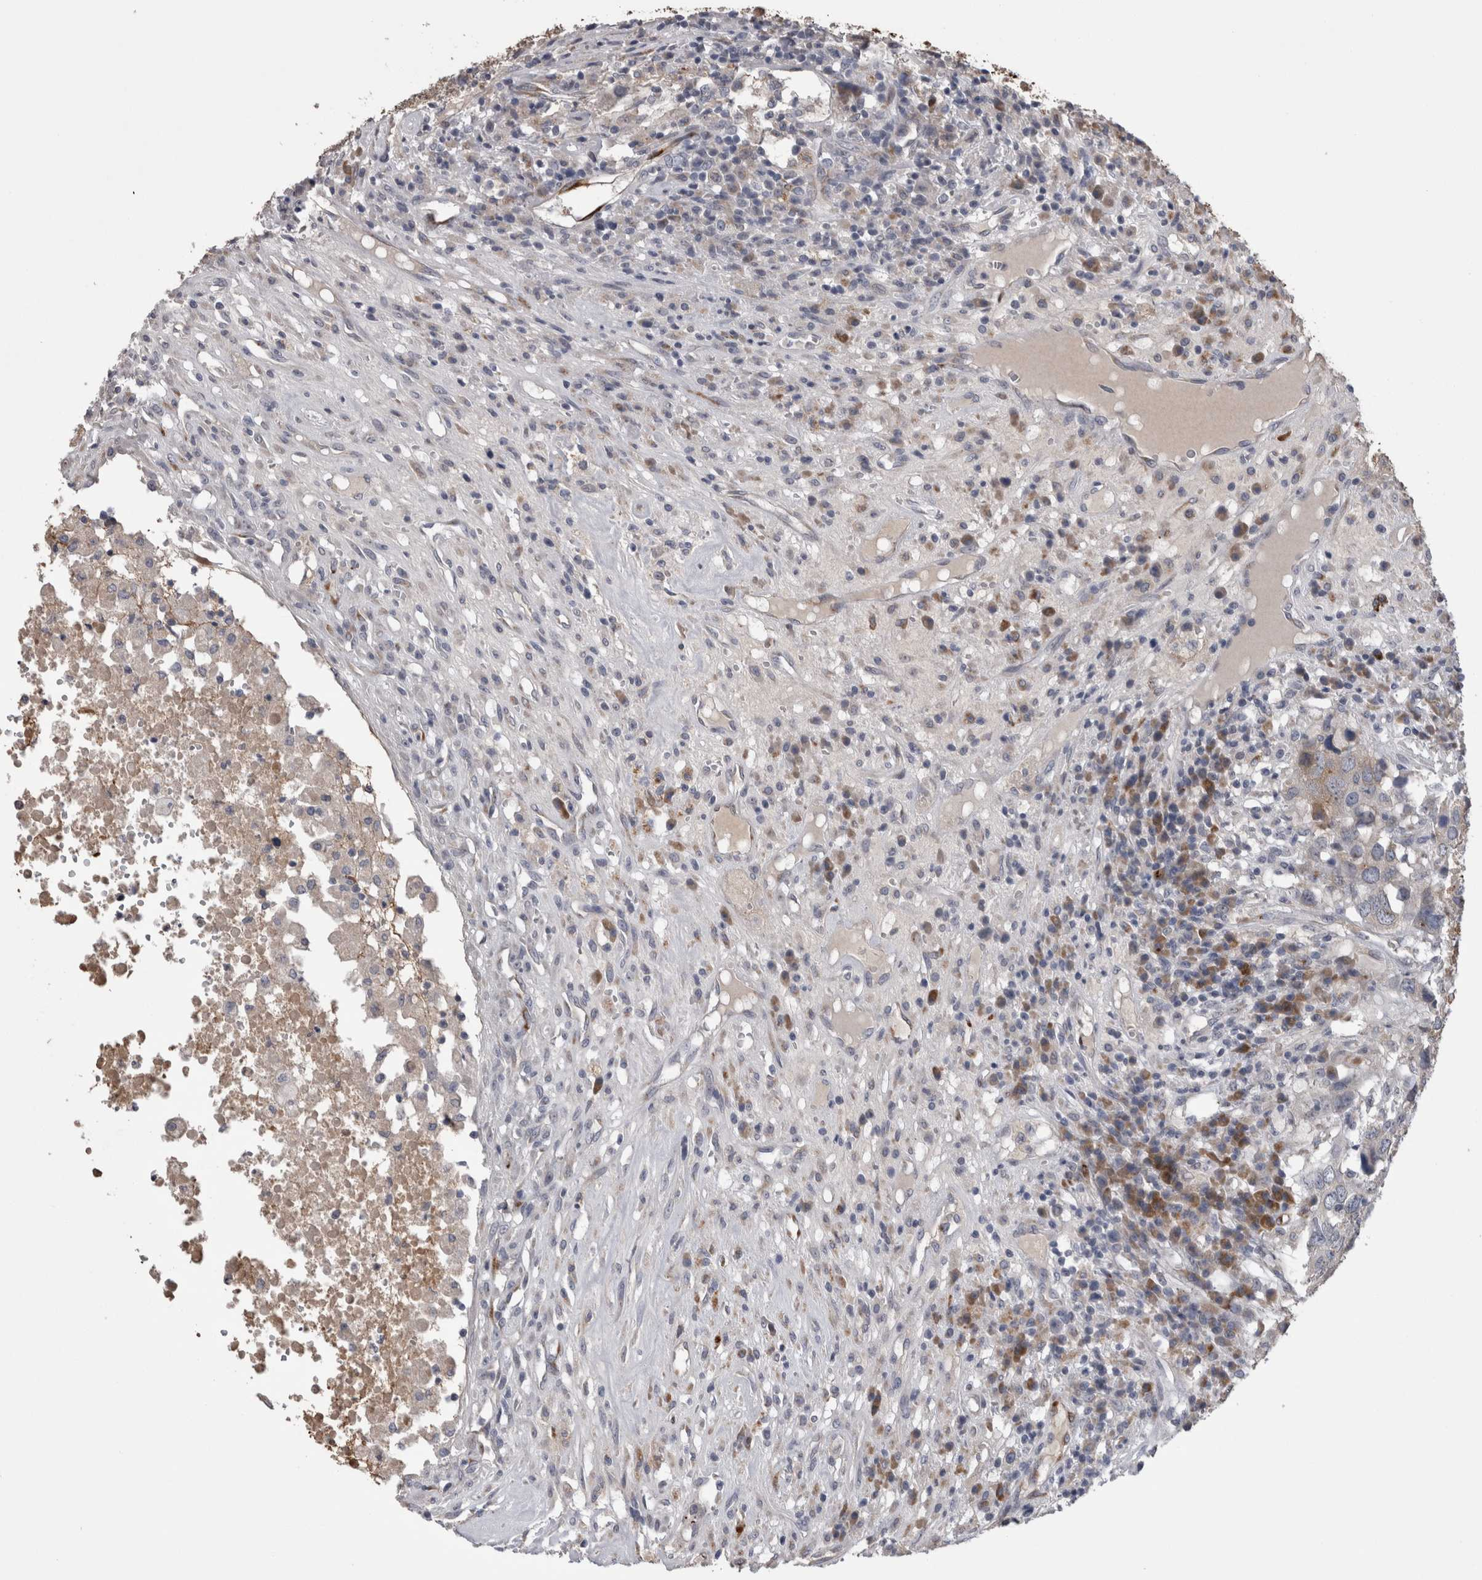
{"staining": {"intensity": "negative", "quantity": "none", "location": "none"}, "tissue": "head and neck cancer", "cell_type": "Tumor cells", "image_type": "cancer", "snomed": [{"axis": "morphology", "description": "Squamous cell carcinoma, NOS"}, {"axis": "topography", "description": "Head-Neck"}], "caption": "An IHC image of squamous cell carcinoma (head and neck) is shown. There is no staining in tumor cells of squamous cell carcinoma (head and neck).", "gene": "STC1", "patient": {"sex": "male", "age": 66}}